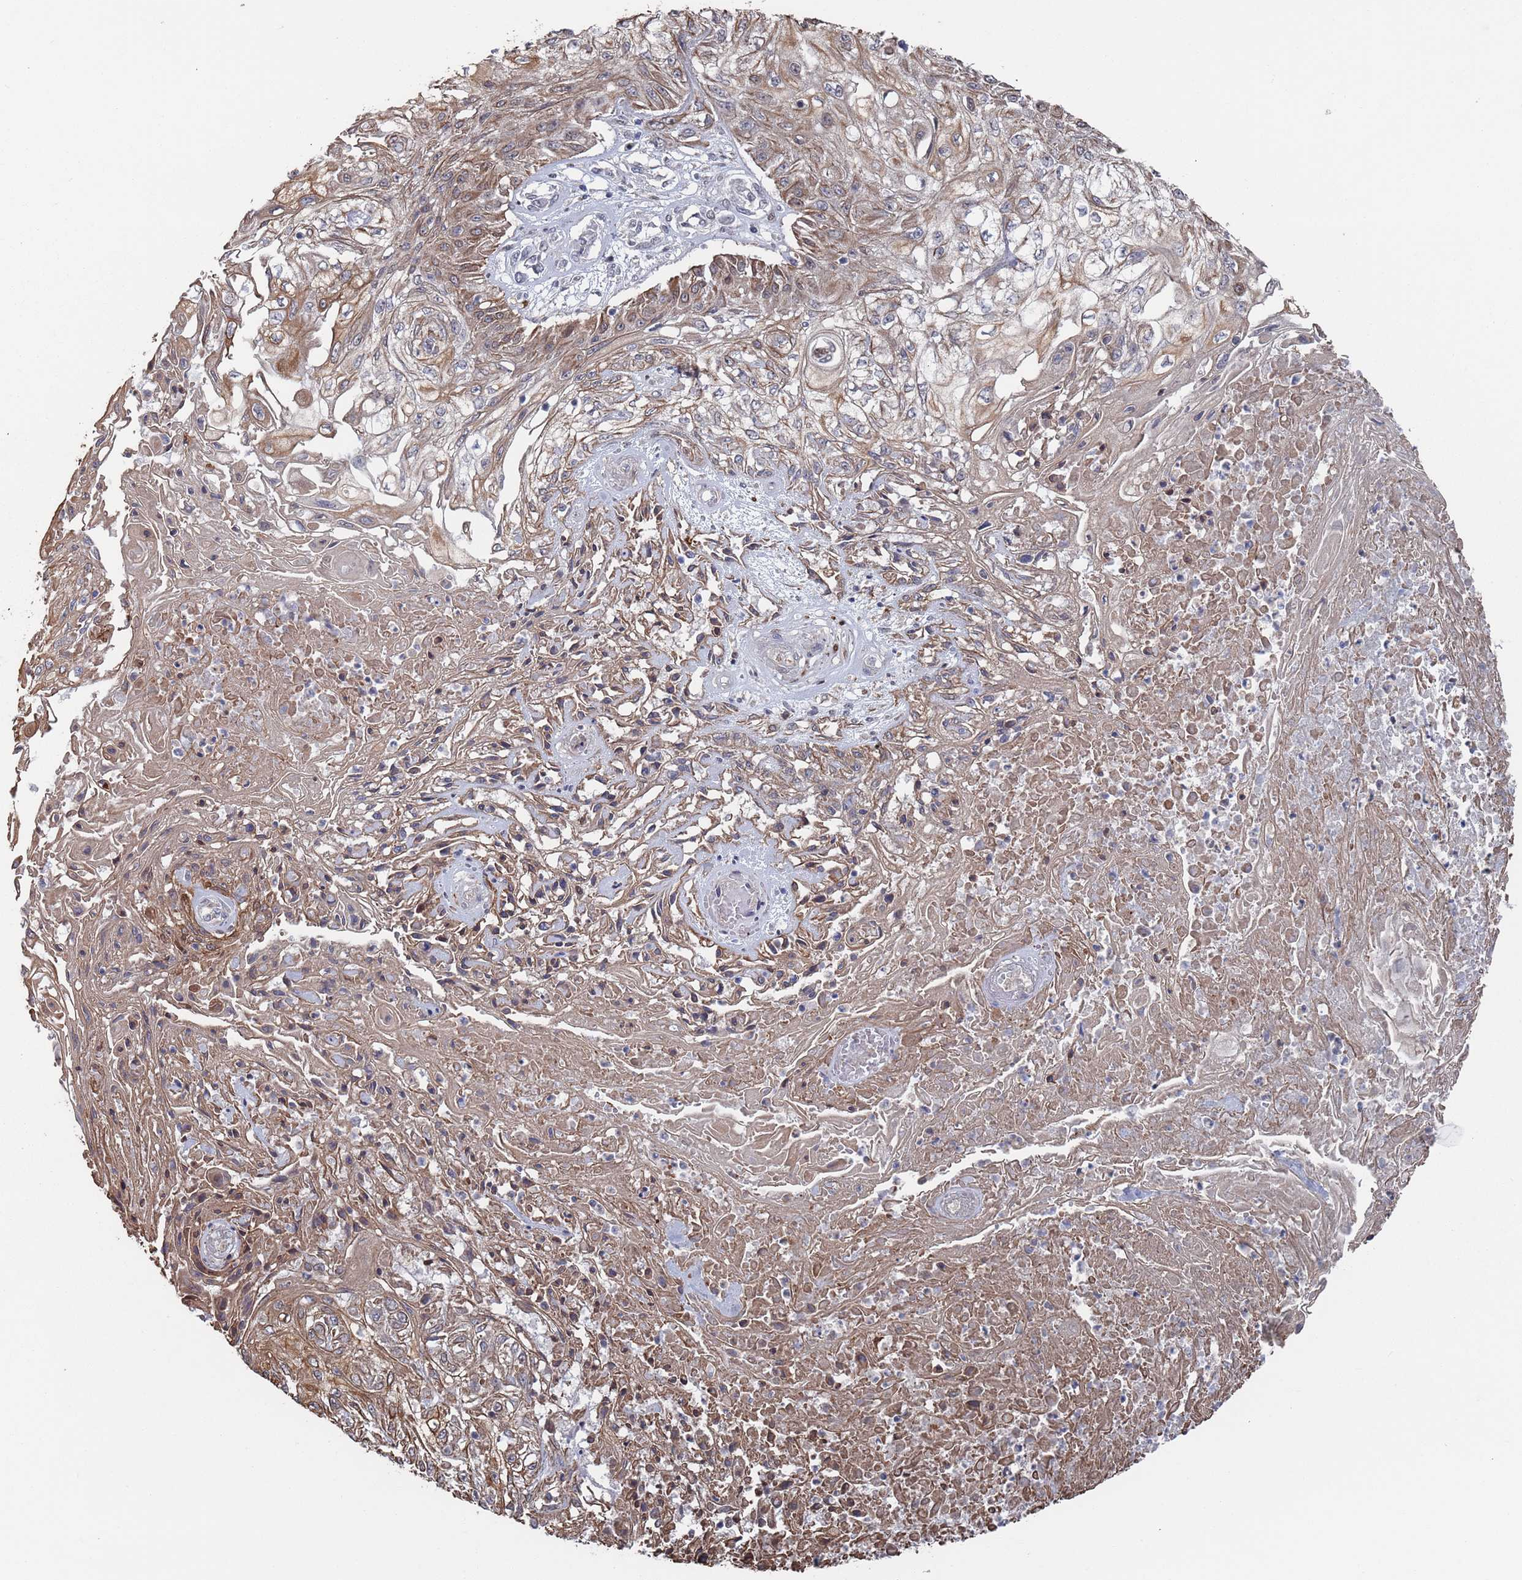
{"staining": {"intensity": "moderate", "quantity": "<25%", "location": "cytoplasmic/membranous"}, "tissue": "skin cancer", "cell_type": "Tumor cells", "image_type": "cancer", "snomed": [{"axis": "morphology", "description": "Squamous cell carcinoma, NOS"}, {"axis": "morphology", "description": "Squamous cell carcinoma, metastatic, NOS"}, {"axis": "topography", "description": "Skin"}, {"axis": "topography", "description": "Lymph node"}], "caption": "Skin cancer stained for a protein demonstrates moderate cytoplasmic/membranous positivity in tumor cells.", "gene": "DGKD", "patient": {"sex": "male", "age": 75}}